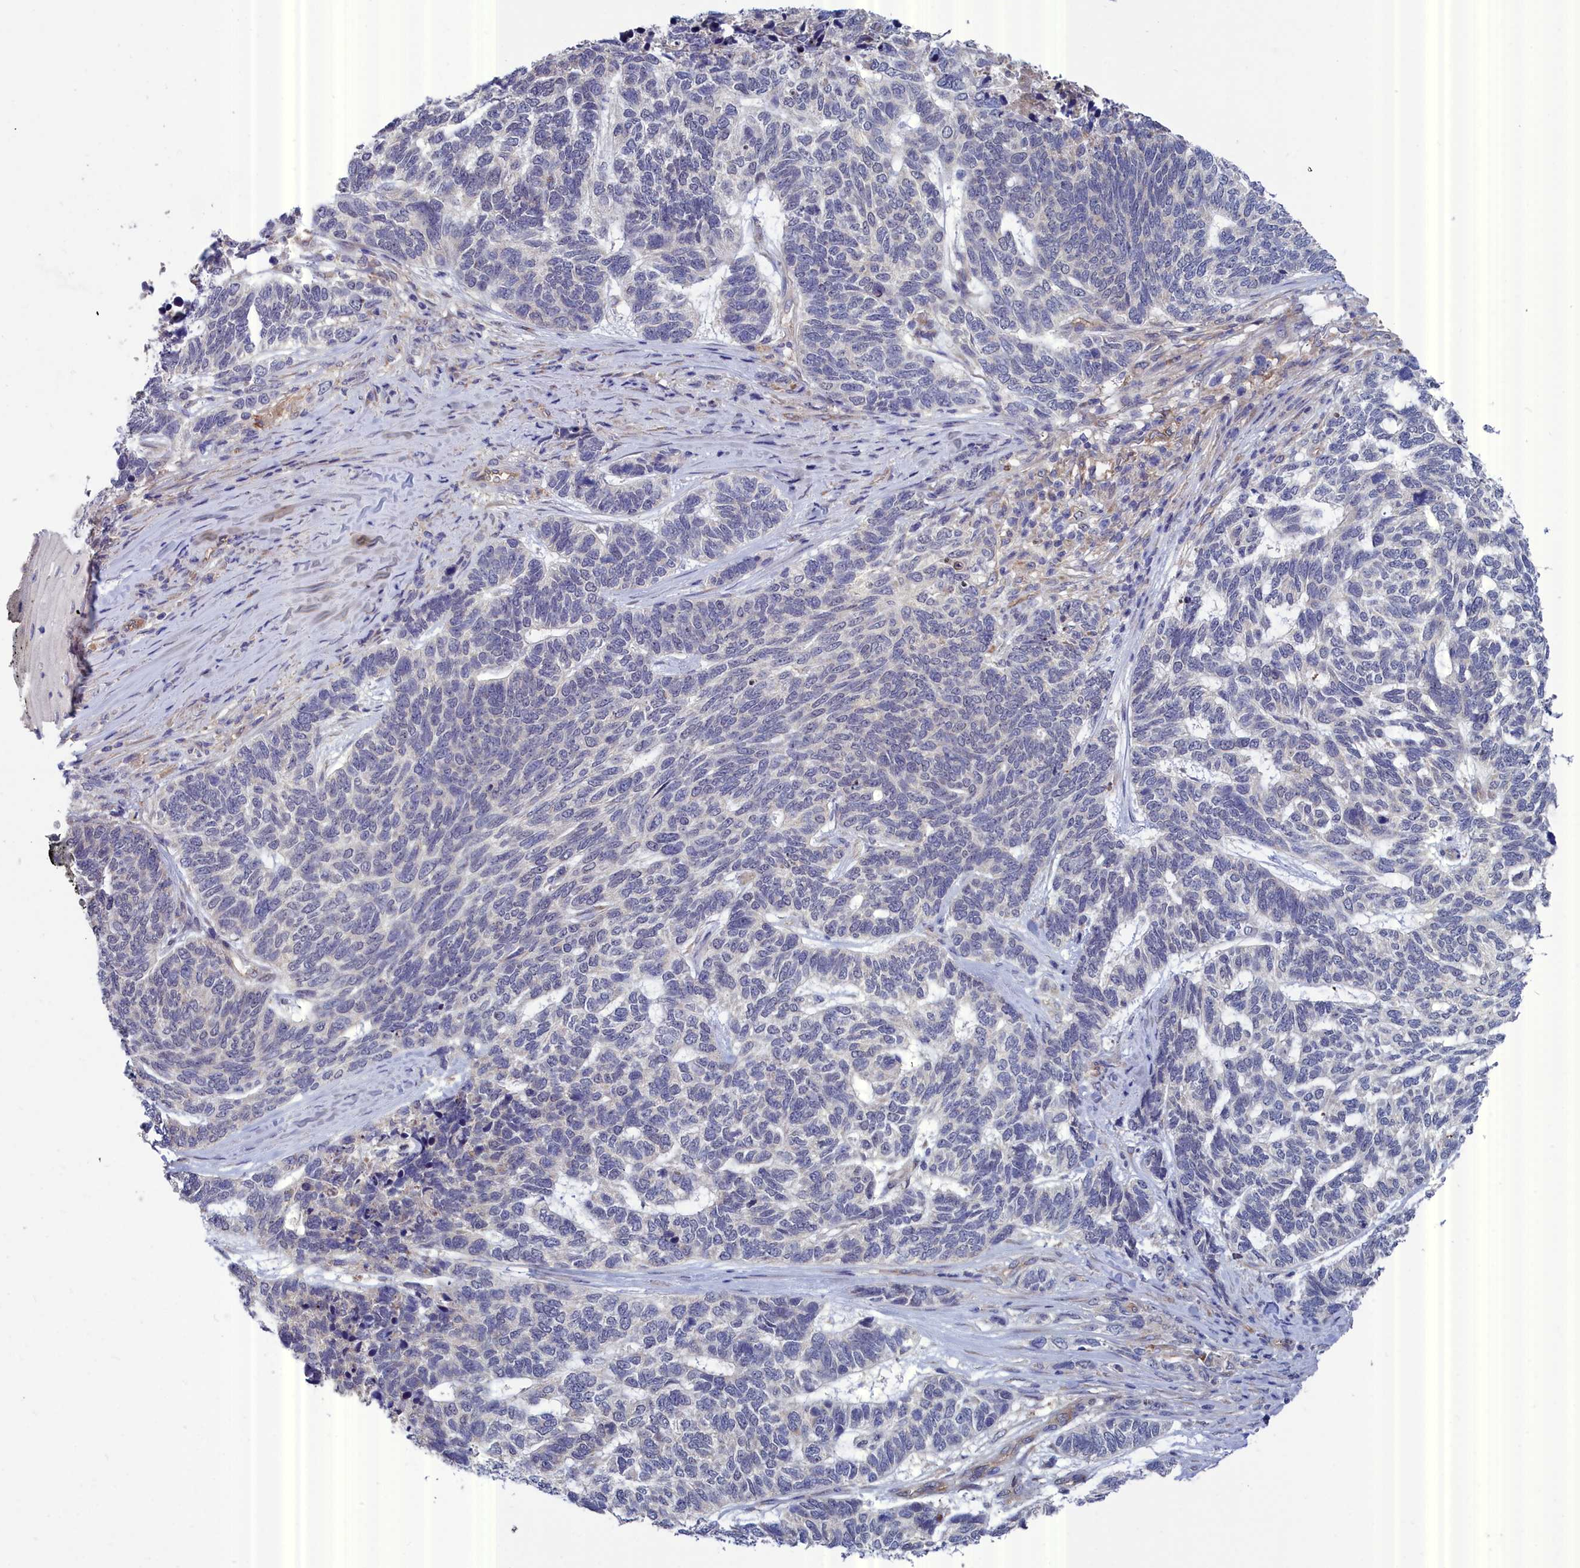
{"staining": {"intensity": "negative", "quantity": "none", "location": "none"}, "tissue": "skin cancer", "cell_type": "Tumor cells", "image_type": "cancer", "snomed": [{"axis": "morphology", "description": "Basal cell carcinoma"}, {"axis": "topography", "description": "Skin"}], "caption": "This is a histopathology image of immunohistochemistry (IHC) staining of basal cell carcinoma (skin), which shows no staining in tumor cells.", "gene": "RDX", "patient": {"sex": "female", "age": 65}}